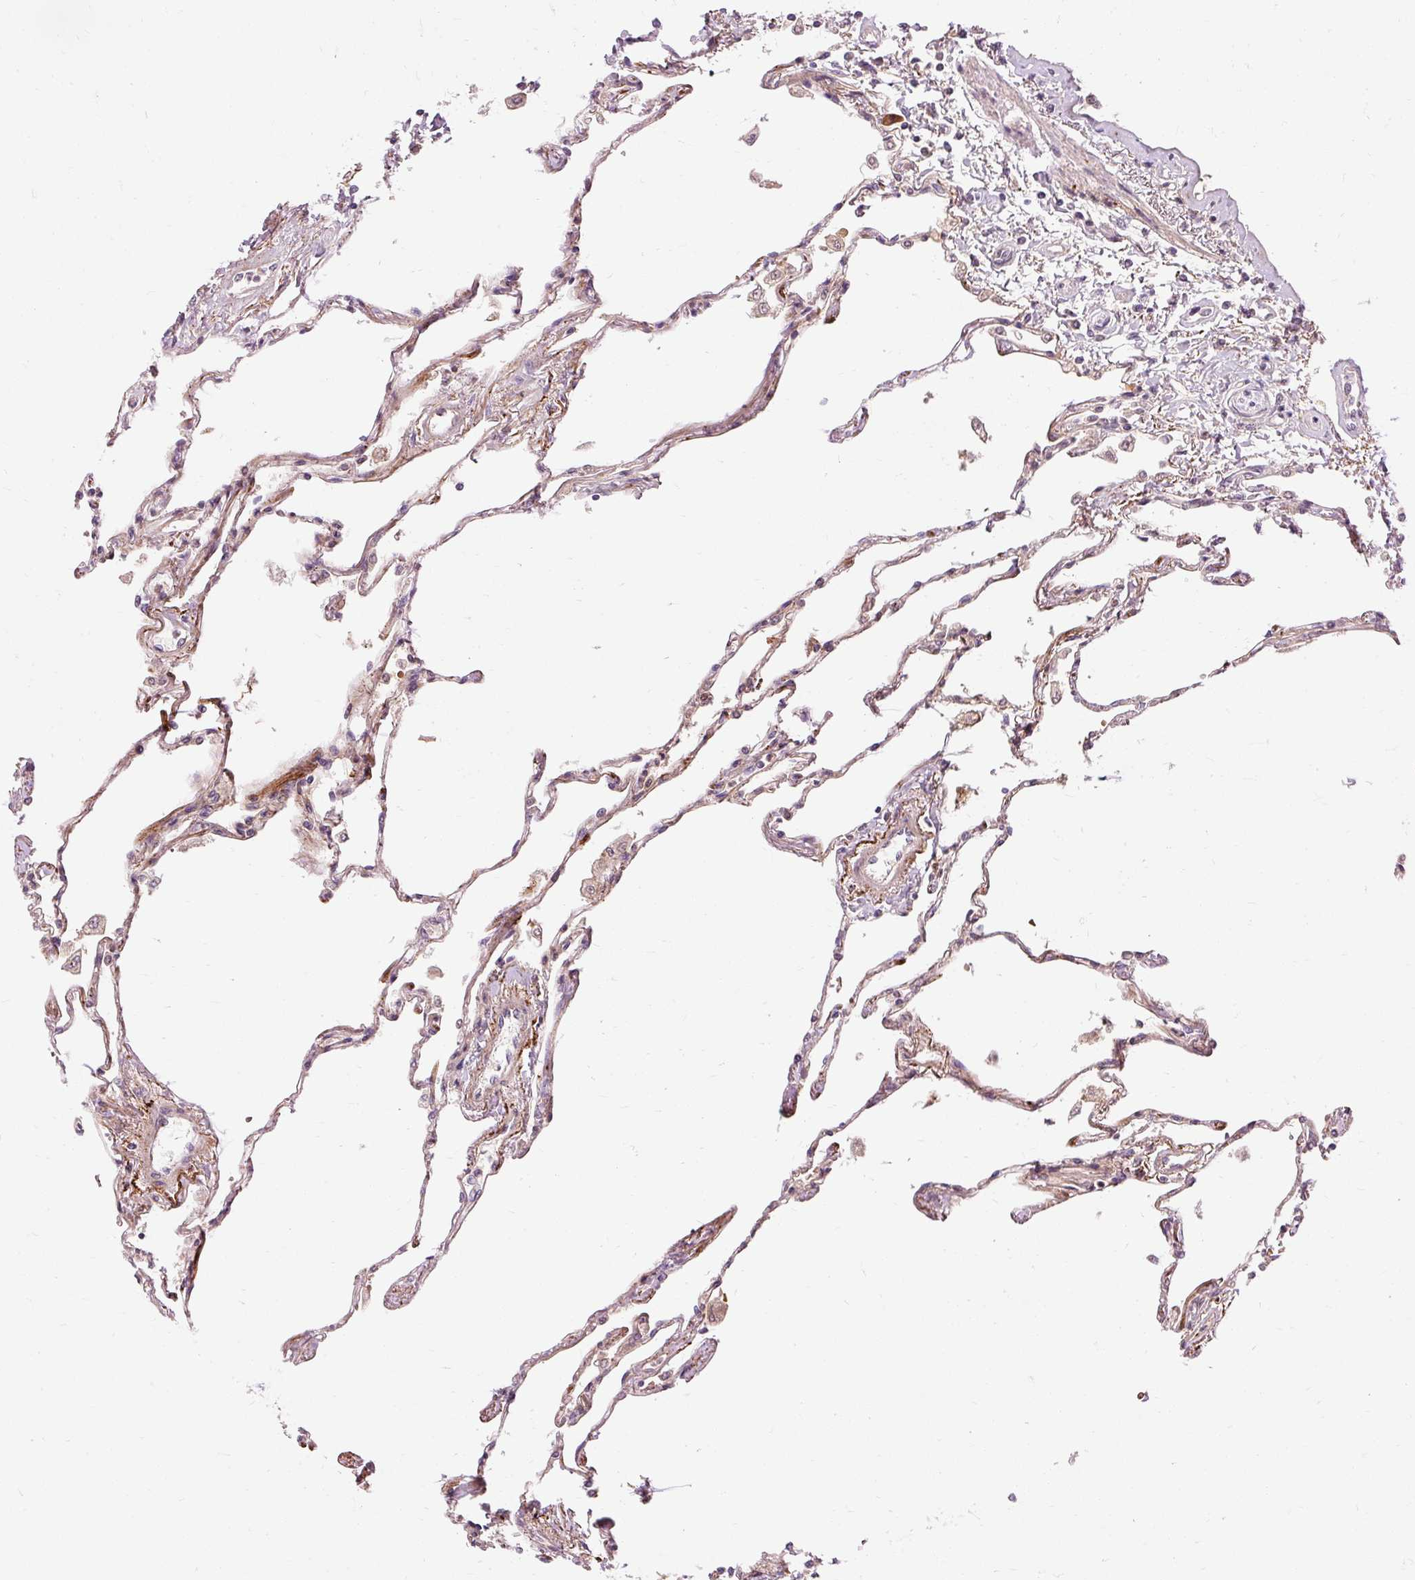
{"staining": {"intensity": "moderate", "quantity": "25%-75%", "location": "cytoplasmic/membranous"}, "tissue": "lung", "cell_type": "Alveolar cells", "image_type": "normal", "snomed": [{"axis": "morphology", "description": "Normal tissue, NOS"}, {"axis": "topography", "description": "Lung"}], "caption": "Protein staining of unremarkable lung shows moderate cytoplasmic/membranous positivity in approximately 25%-75% of alveolar cells. (DAB IHC, brown staining for protein, blue staining for nuclei).", "gene": "CEBPZ", "patient": {"sex": "female", "age": 67}}